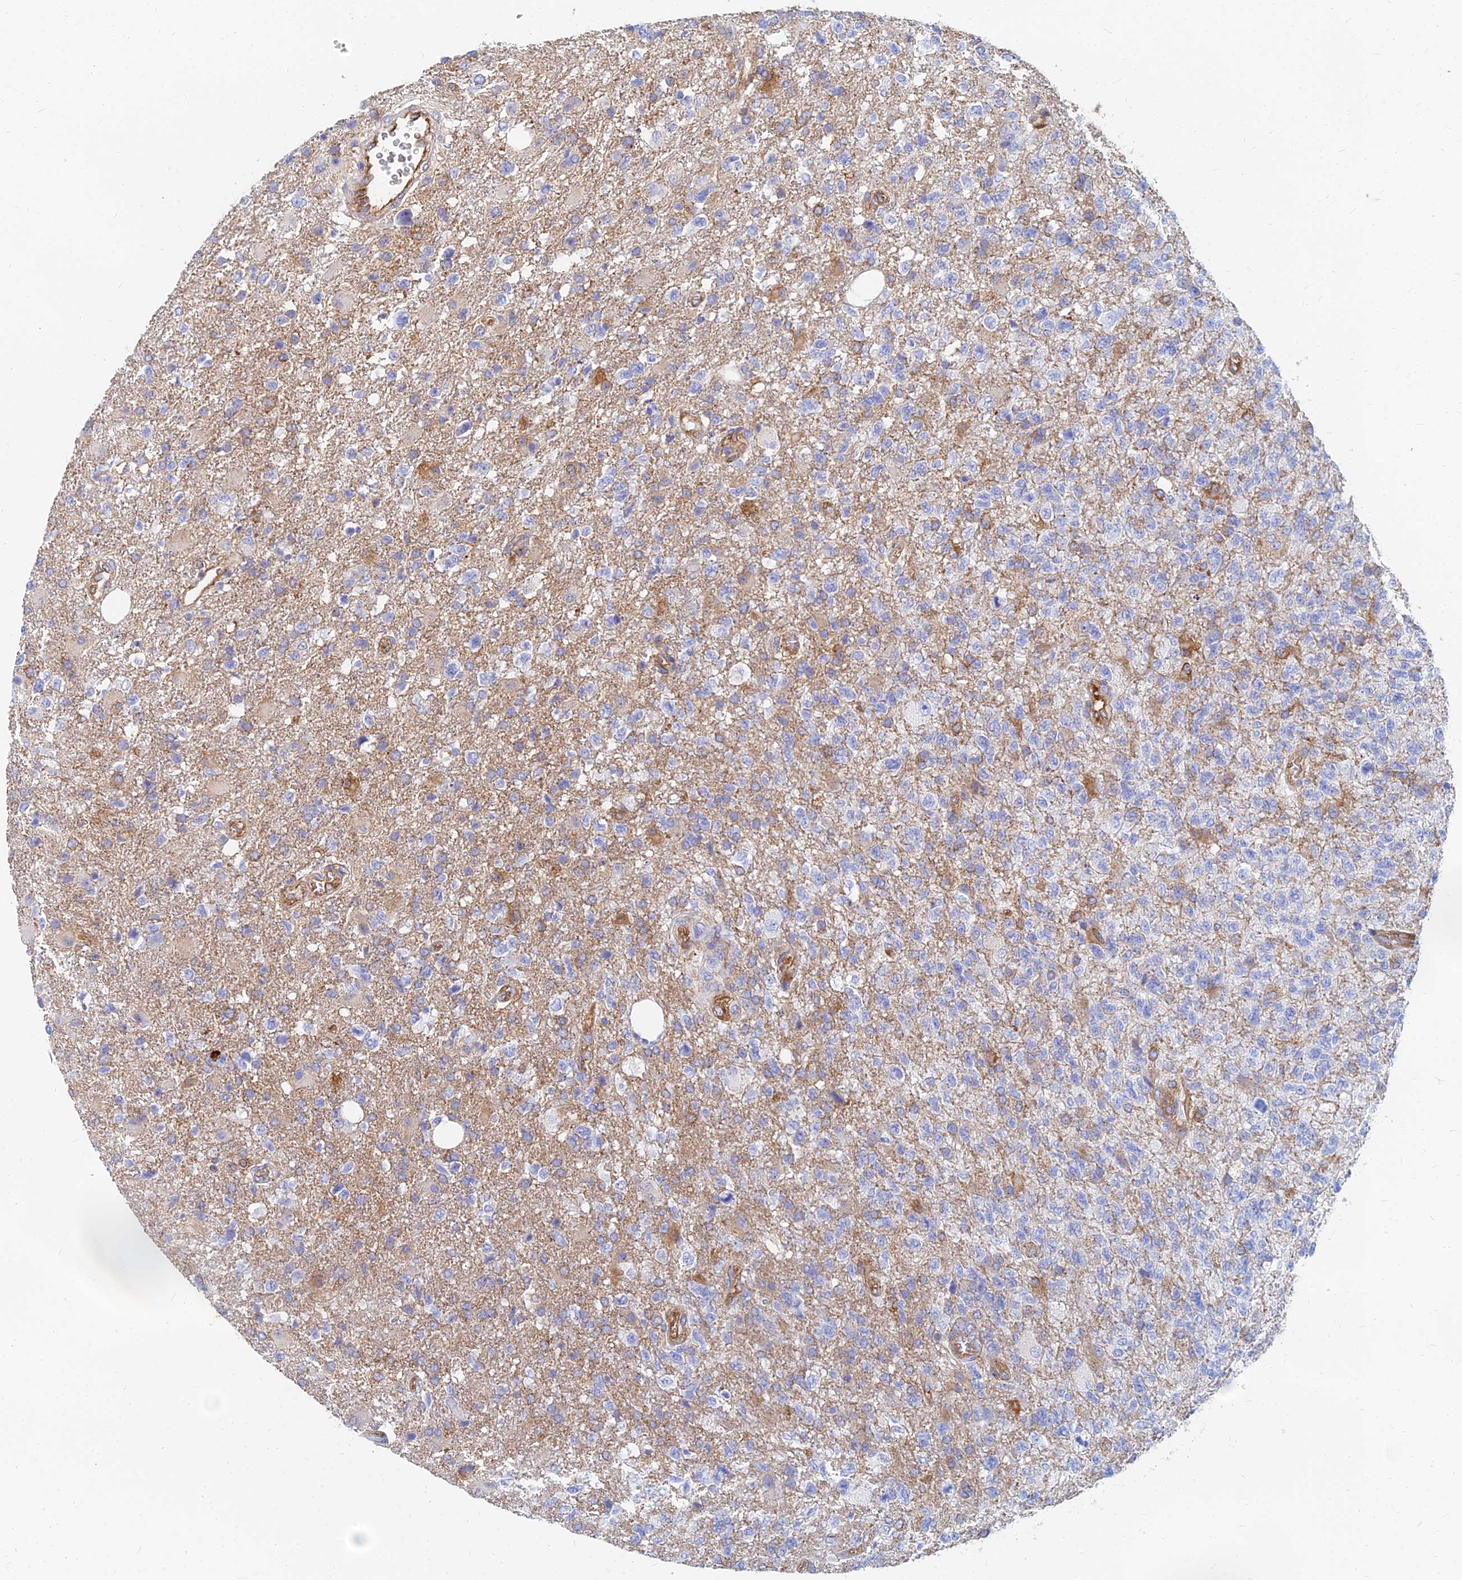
{"staining": {"intensity": "moderate", "quantity": "<25%", "location": "cytoplasmic/membranous"}, "tissue": "glioma", "cell_type": "Tumor cells", "image_type": "cancer", "snomed": [{"axis": "morphology", "description": "Glioma, malignant, High grade"}, {"axis": "topography", "description": "Brain"}], "caption": "A micrograph of human glioma stained for a protein shows moderate cytoplasmic/membranous brown staining in tumor cells. The staining was performed using DAB, with brown indicating positive protein expression. Nuclei are stained blue with hematoxylin.", "gene": "GPR42", "patient": {"sex": "male", "age": 56}}